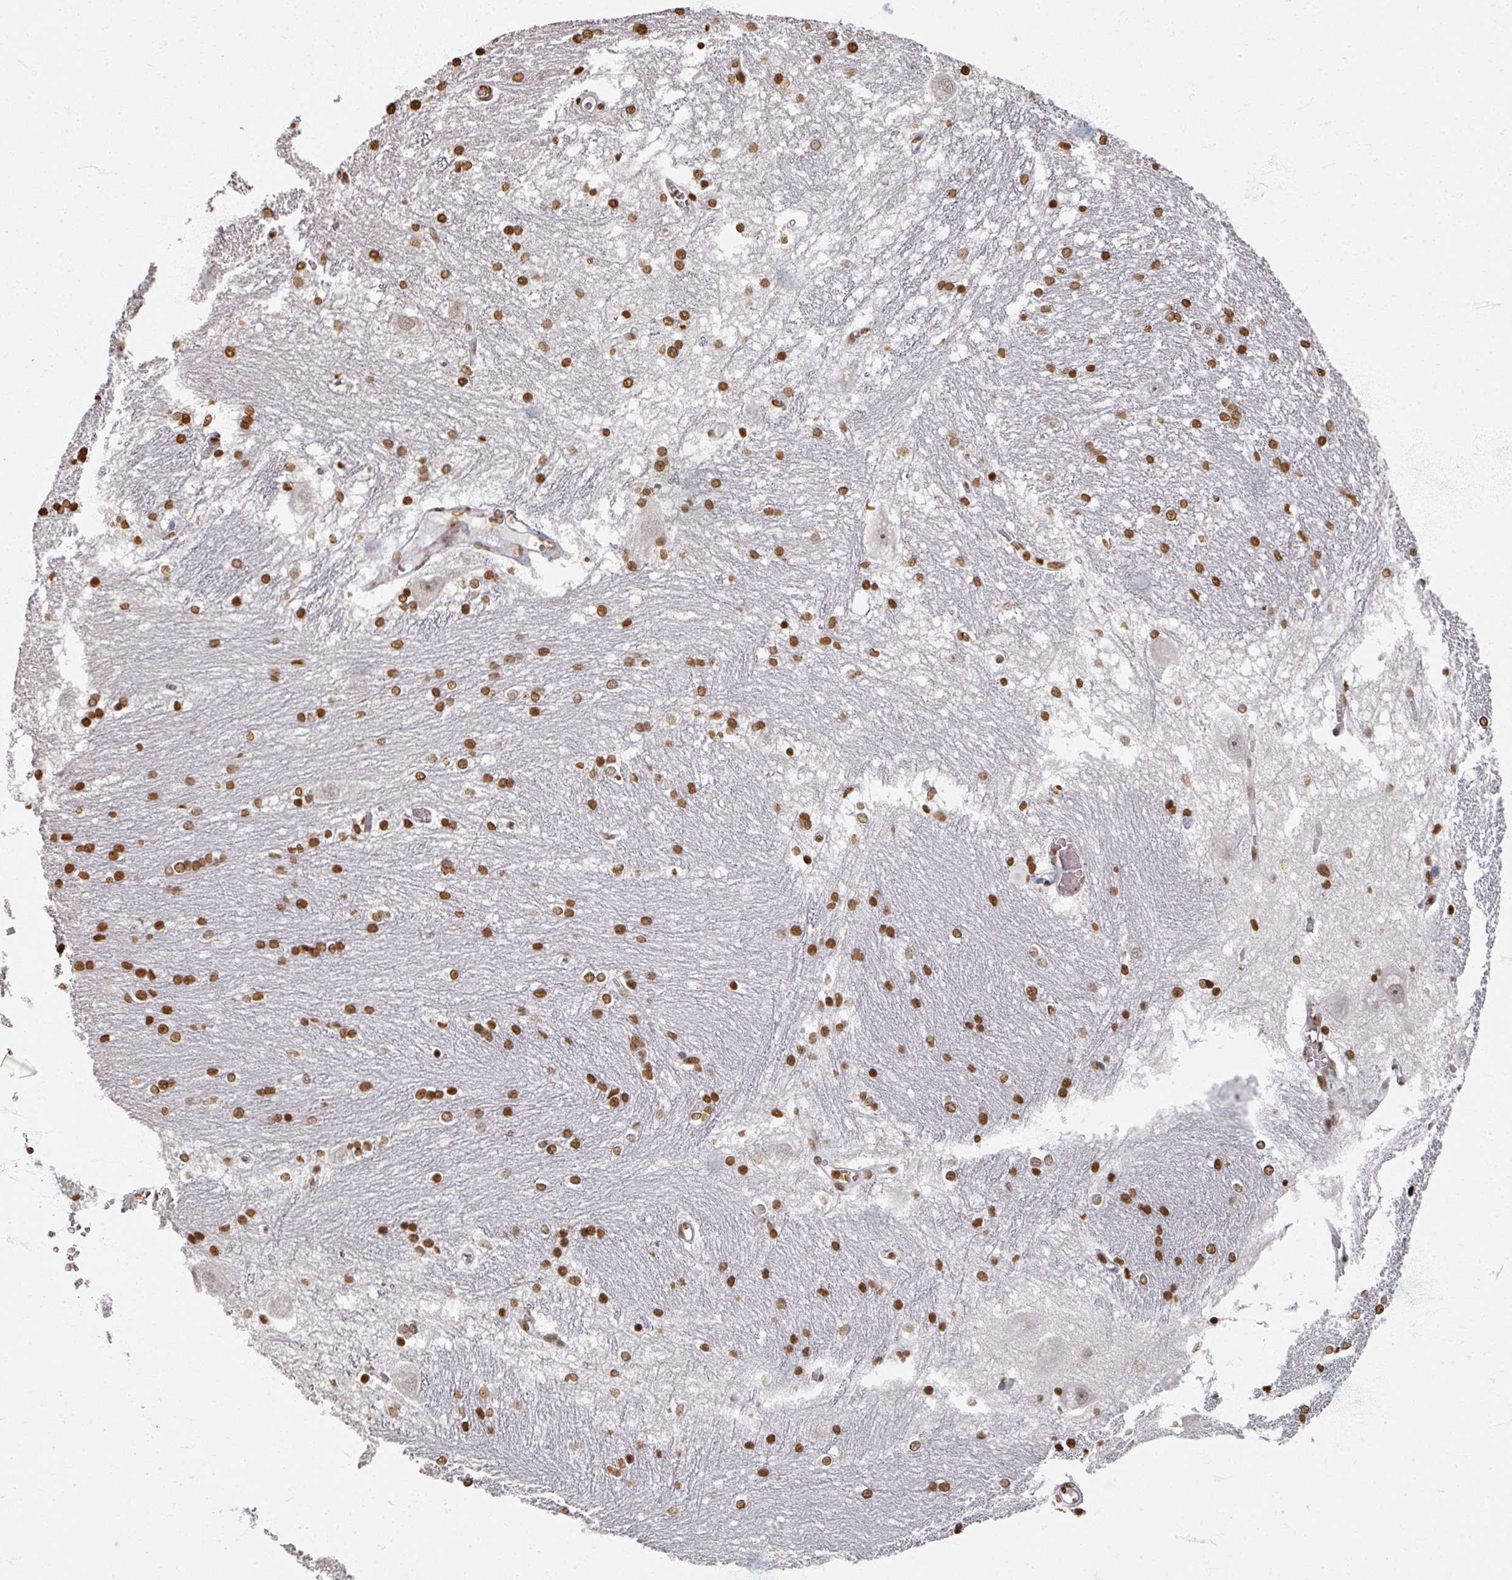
{"staining": {"intensity": "strong", "quantity": ">75%", "location": "nuclear"}, "tissue": "caudate", "cell_type": "Glial cells", "image_type": "normal", "snomed": [{"axis": "morphology", "description": "Normal tissue, NOS"}, {"axis": "topography", "description": "Lateral ventricle wall"}], "caption": "This histopathology image shows IHC staining of normal human caudate, with high strong nuclear expression in about >75% of glial cells.", "gene": "DCUN1D5", "patient": {"sex": "male", "age": 37}}